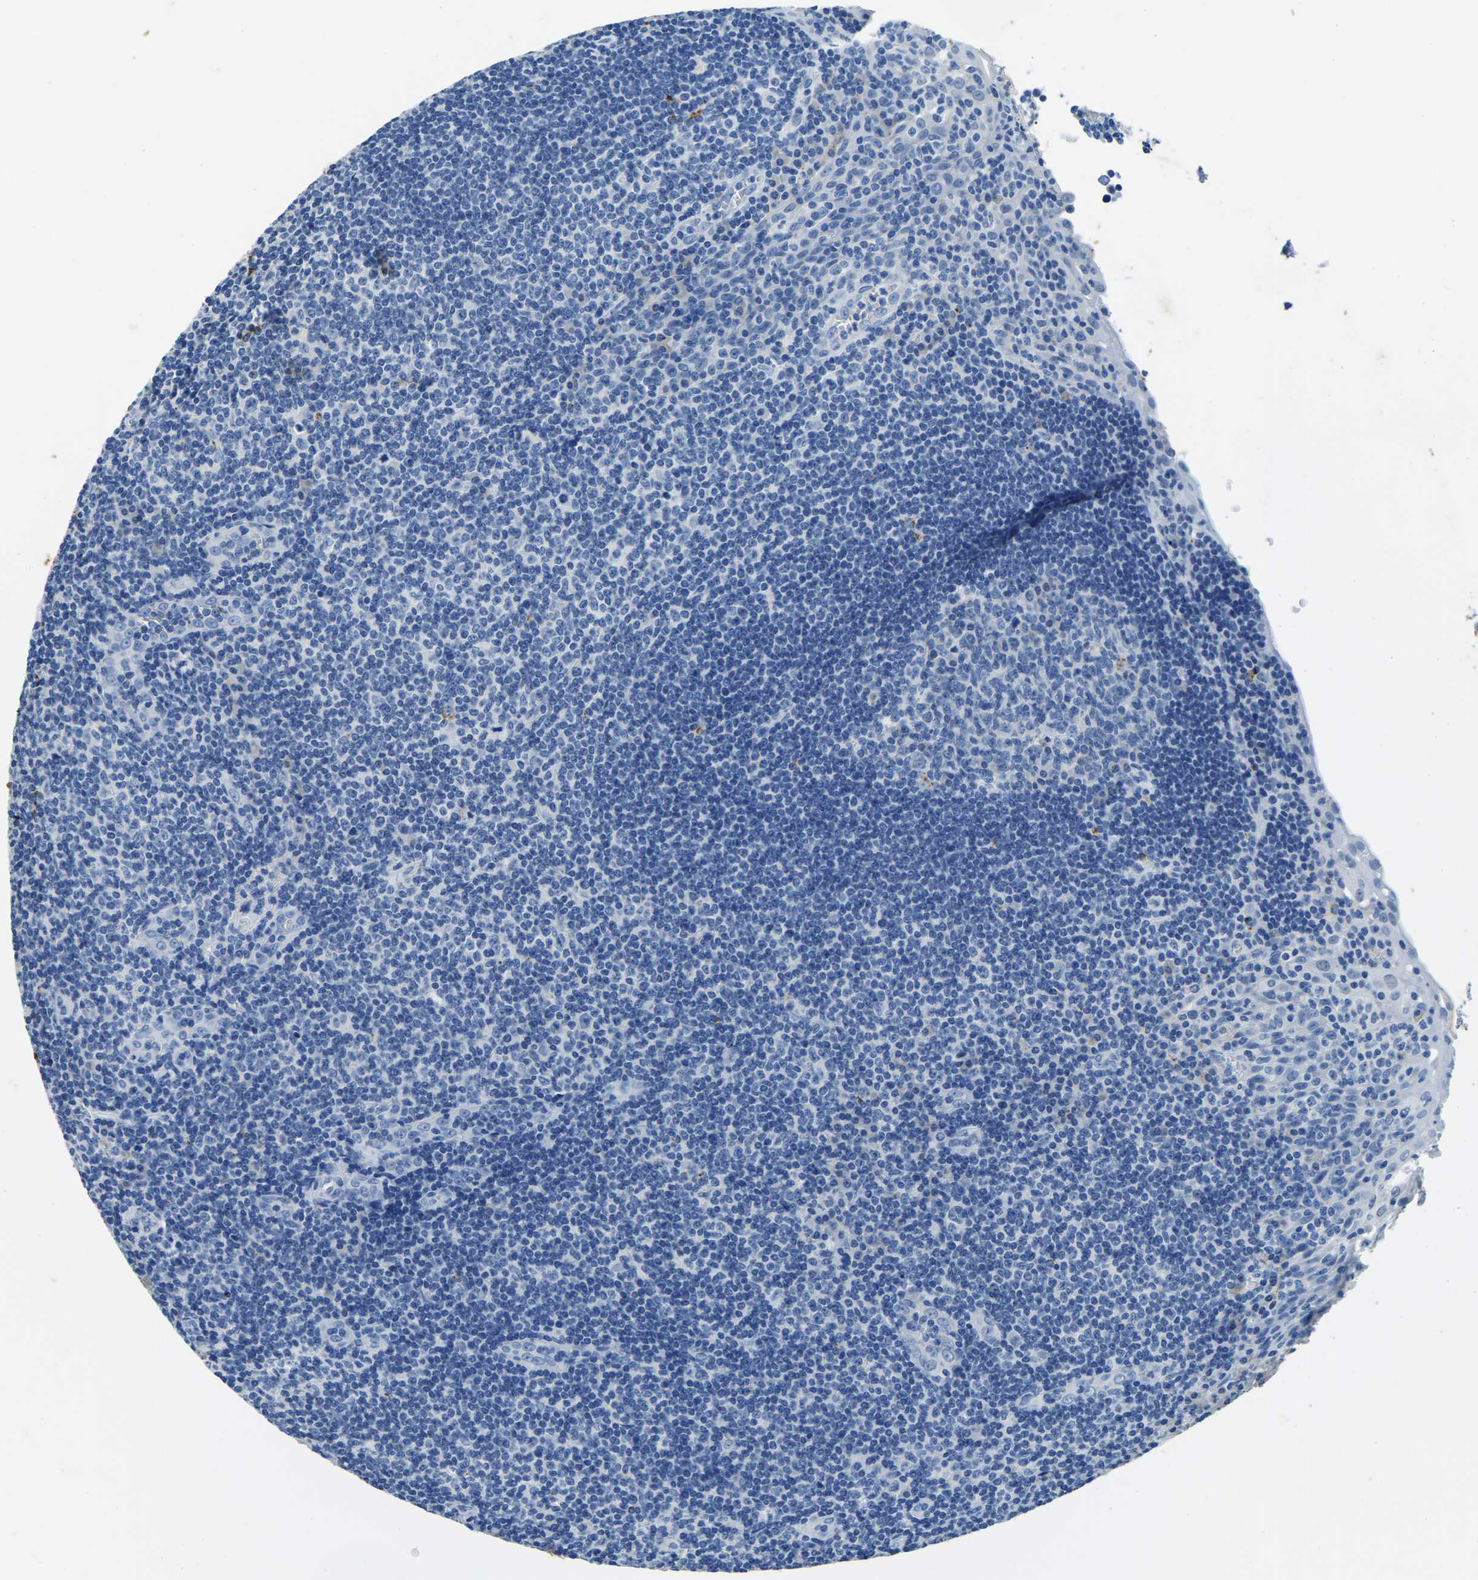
{"staining": {"intensity": "negative", "quantity": "none", "location": "none"}, "tissue": "tonsil", "cell_type": "Germinal center cells", "image_type": "normal", "snomed": [{"axis": "morphology", "description": "Normal tissue, NOS"}, {"axis": "topography", "description": "Tonsil"}], "caption": "High power microscopy image of an immunohistochemistry (IHC) histopathology image of benign tonsil, revealing no significant positivity in germinal center cells.", "gene": "UBN2", "patient": {"sex": "male", "age": 37}}